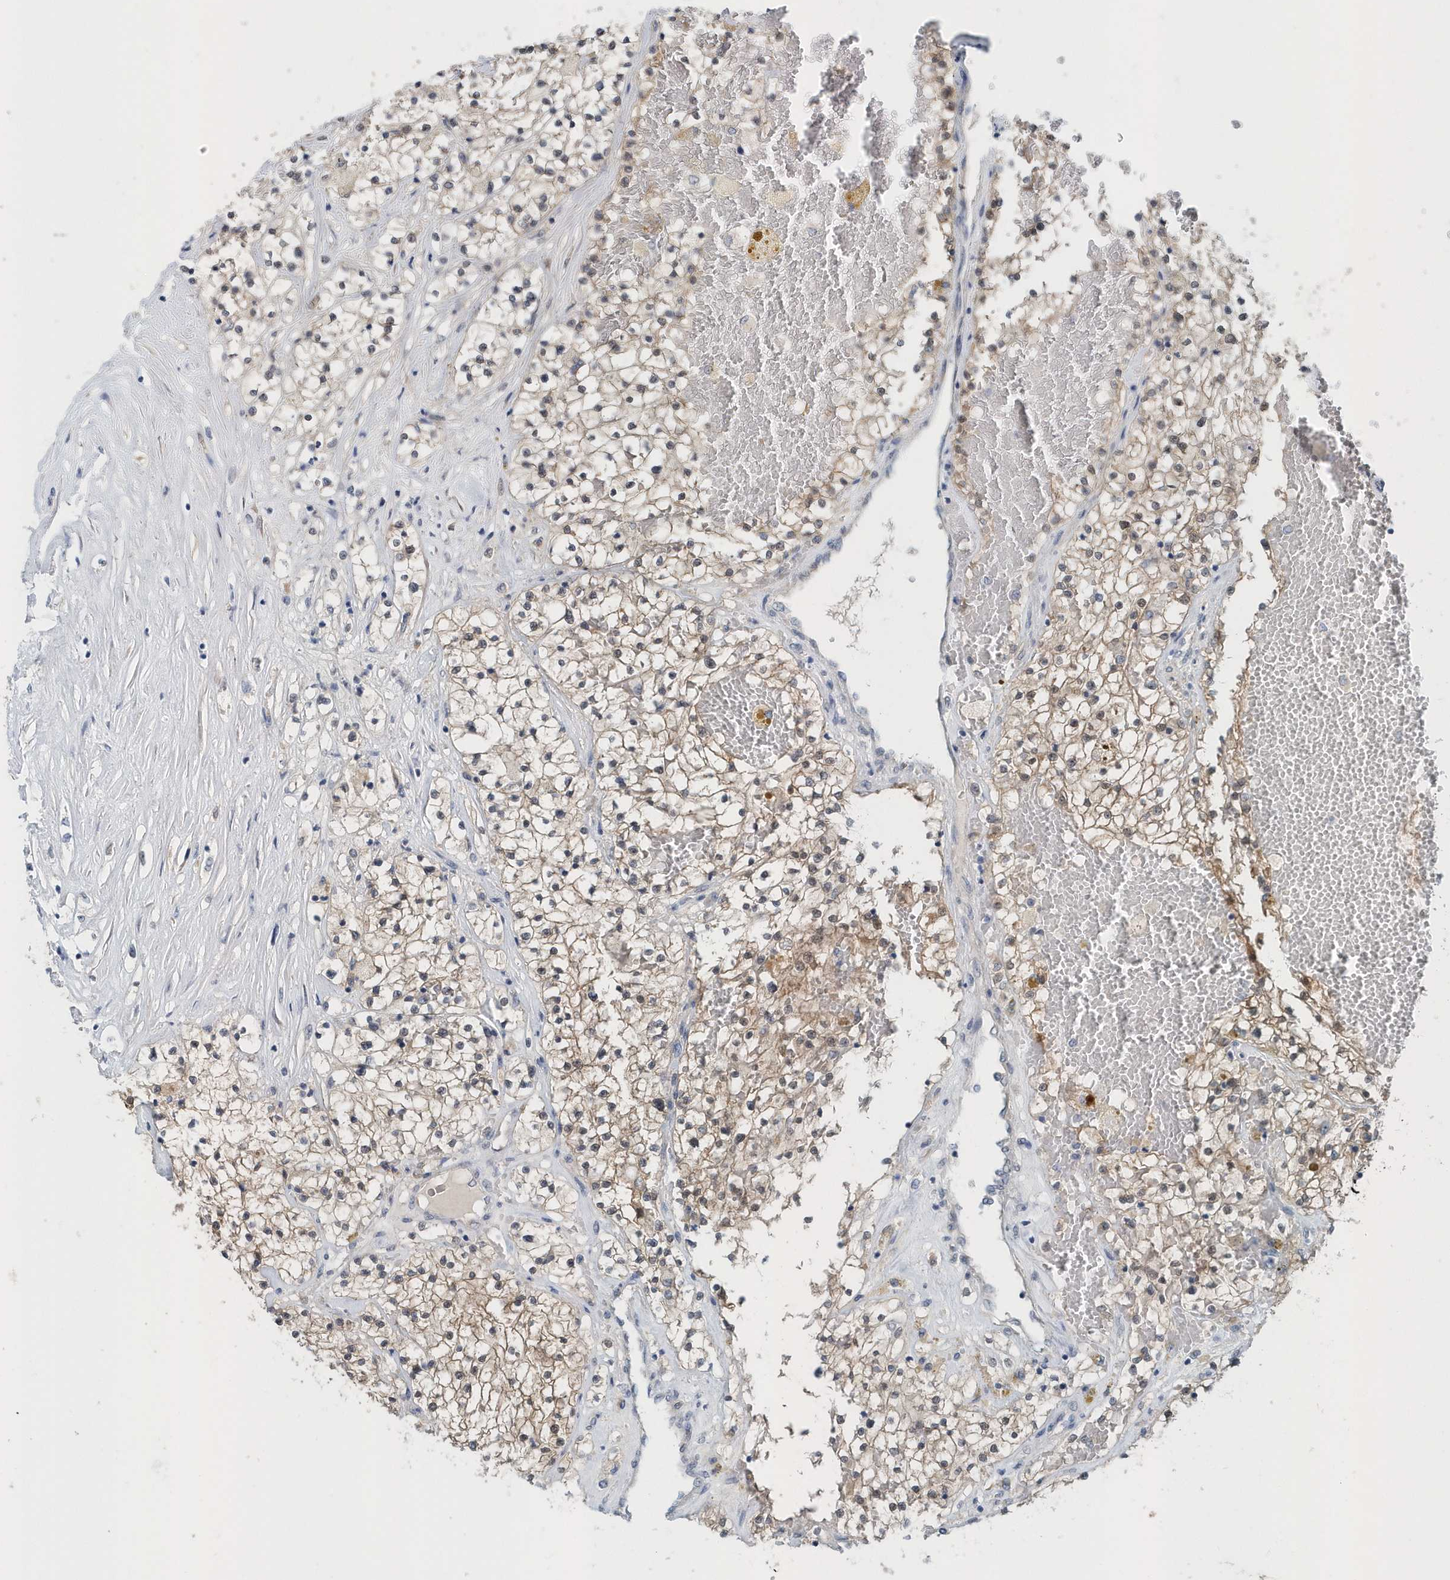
{"staining": {"intensity": "weak", "quantity": "<25%", "location": "cytoplasmic/membranous"}, "tissue": "renal cancer", "cell_type": "Tumor cells", "image_type": "cancer", "snomed": [{"axis": "morphology", "description": "Normal tissue, NOS"}, {"axis": "morphology", "description": "Adenocarcinoma, NOS"}, {"axis": "topography", "description": "Kidney"}], "caption": "Human renal adenocarcinoma stained for a protein using IHC exhibits no staining in tumor cells.", "gene": "PFN2", "patient": {"sex": "male", "age": 68}}